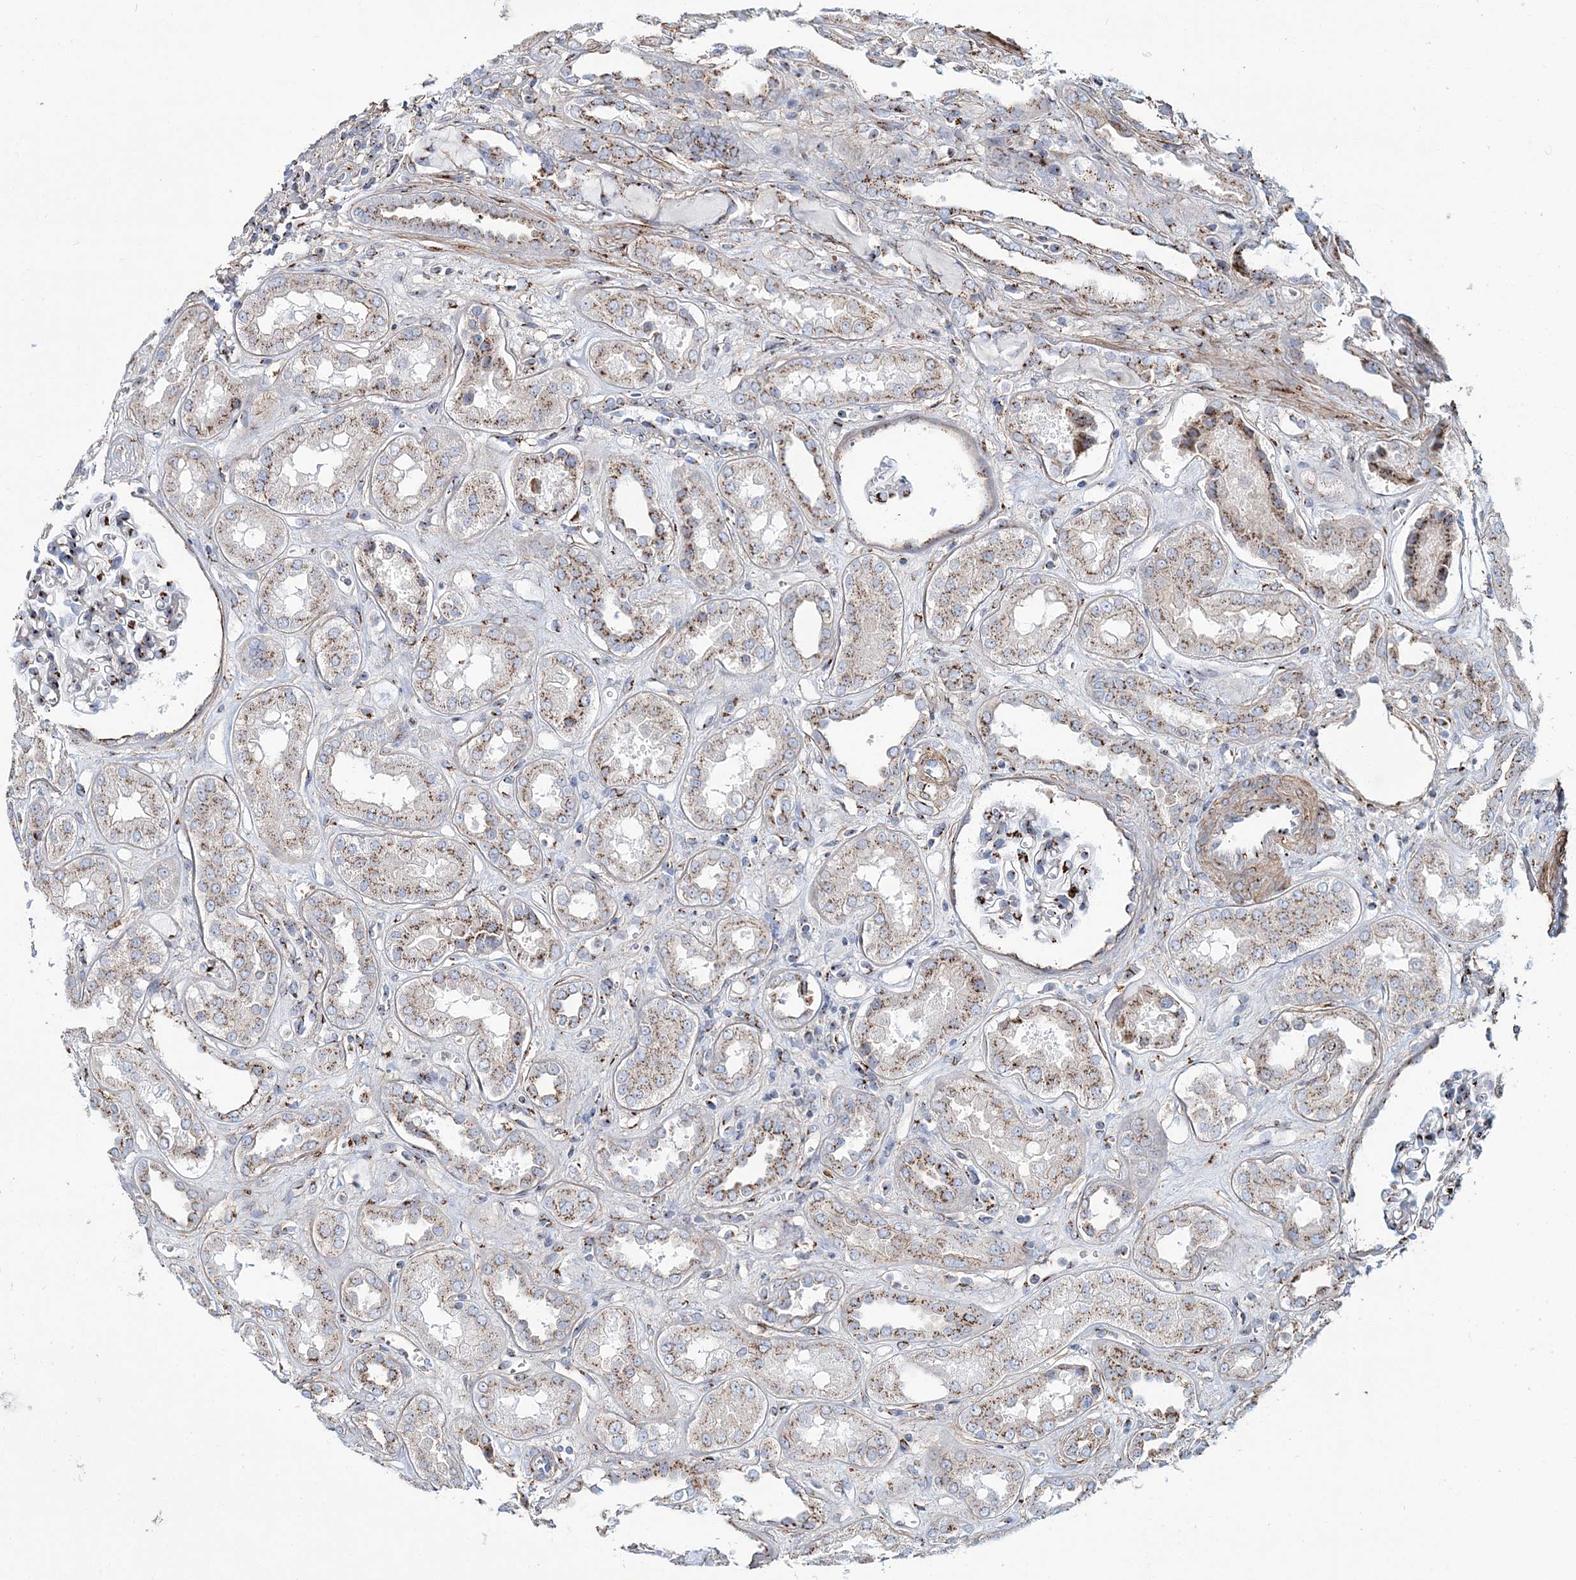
{"staining": {"intensity": "strong", "quantity": "25%-75%", "location": "cytoplasmic/membranous"}, "tissue": "kidney", "cell_type": "Cells in glomeruli", "image_type": "normal", "snomed": [{"axis": "morphology", "description": "Normal tissue, NOS"}, {"axis": "topography", "description": "Kidney"}], "caption": "Protein expression analysis of benign kidney displays strong cytoplasmic/membranous positivity in about 25%-75% of cells in glomeruli.", "gene": "MAN1A2", "patient": {"sex": "male", "age": 59}}